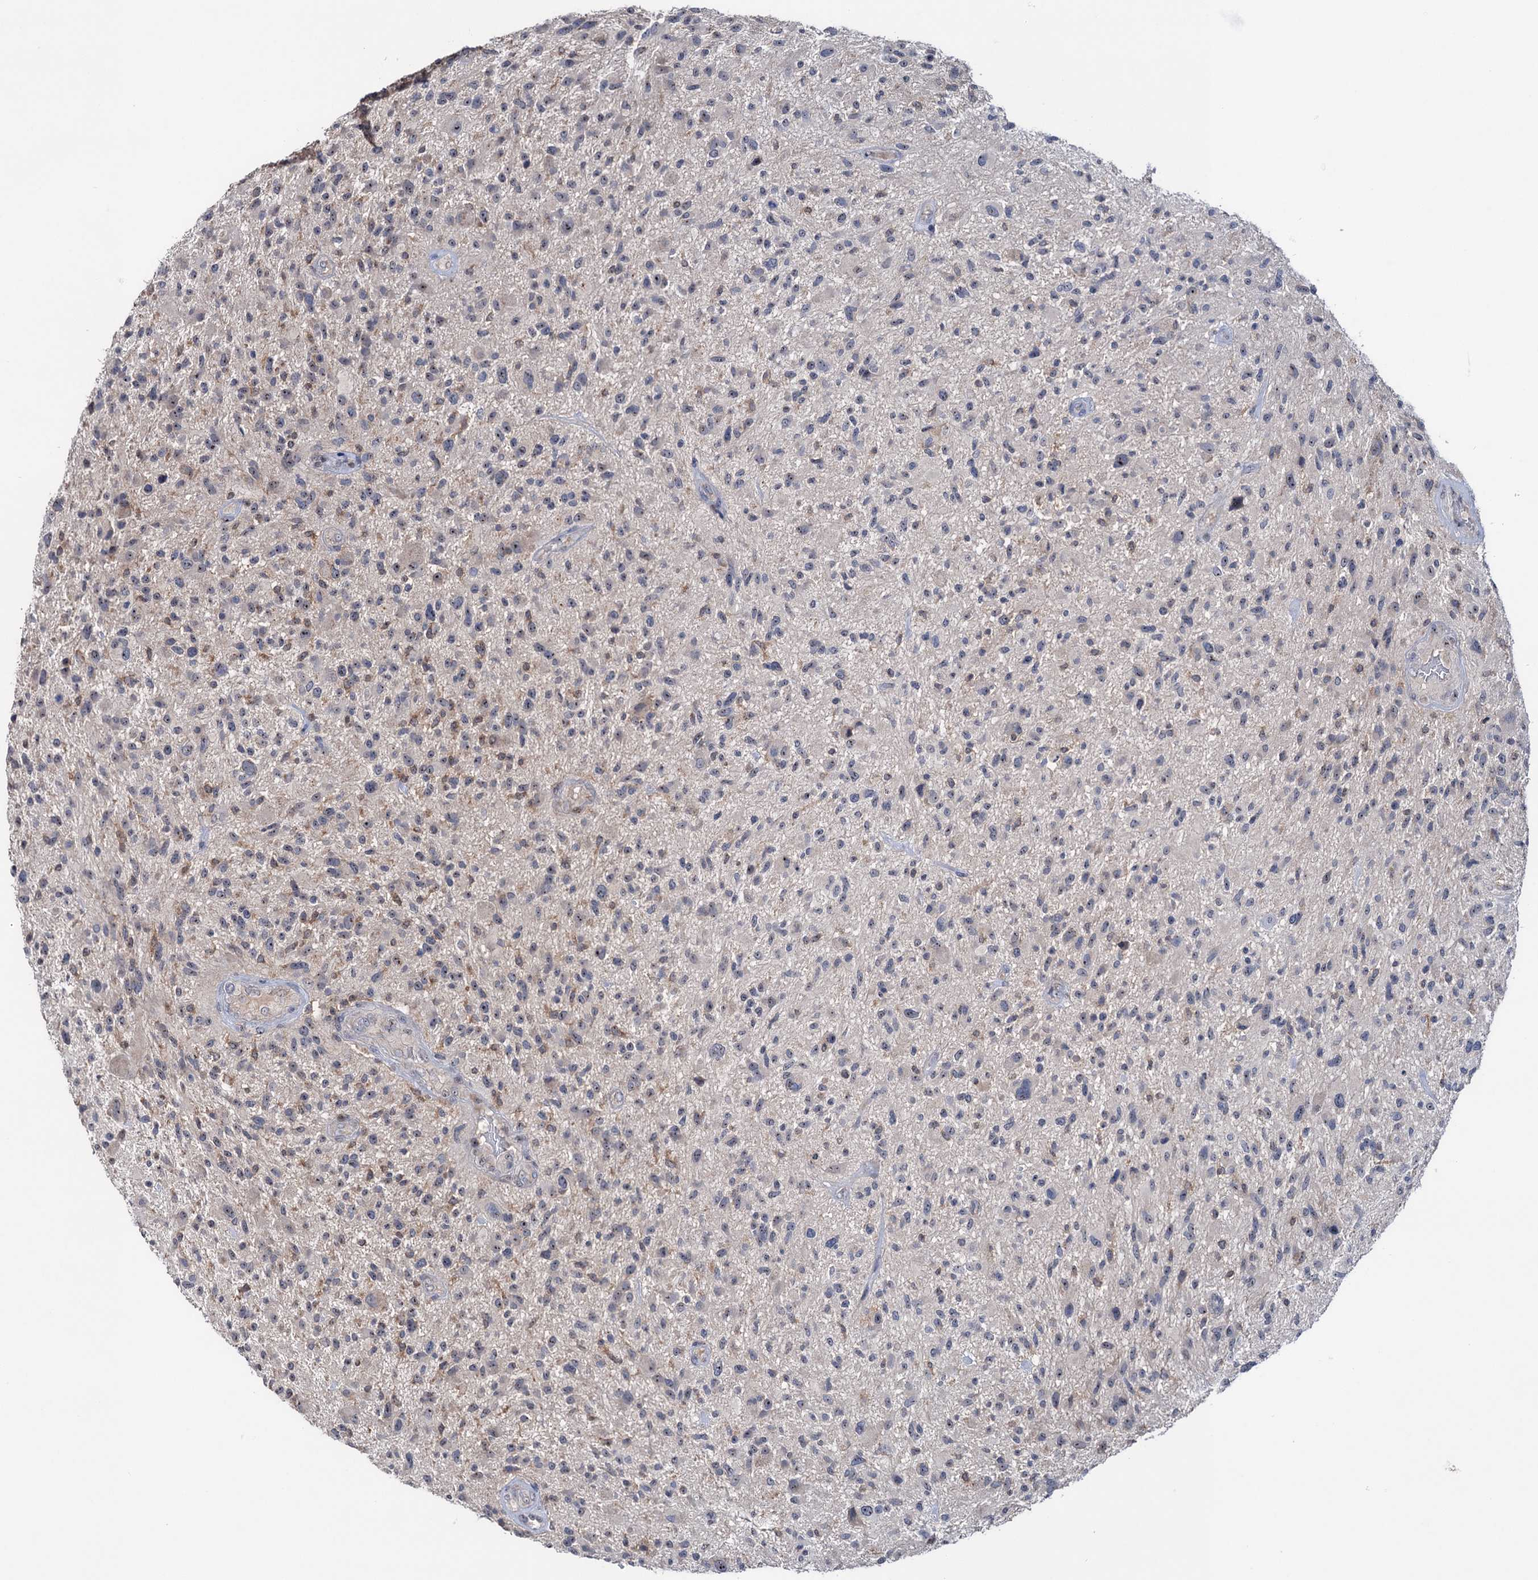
{"staining": {"intensity": "weak", "quantity": ">75%", "location": "cytoplasmic/membranous,nuclear"}, "tissue": "glioma", "cell_type": "Tumor cells", "image_type": "cancer", "snomed": [{"axis": "morphology", "description": "Glioma, malignant, High grade"}, {"axis": "topography", "description": "Brain"}], "caption": "A low amount of weak cytoplasmic/membranous and nuclear expression is identified in about >75% of tumor cells in malignant high-grade glioma tissue.", "gene": "HTR3B", "patient": {"sex": "male", "age": 47}}